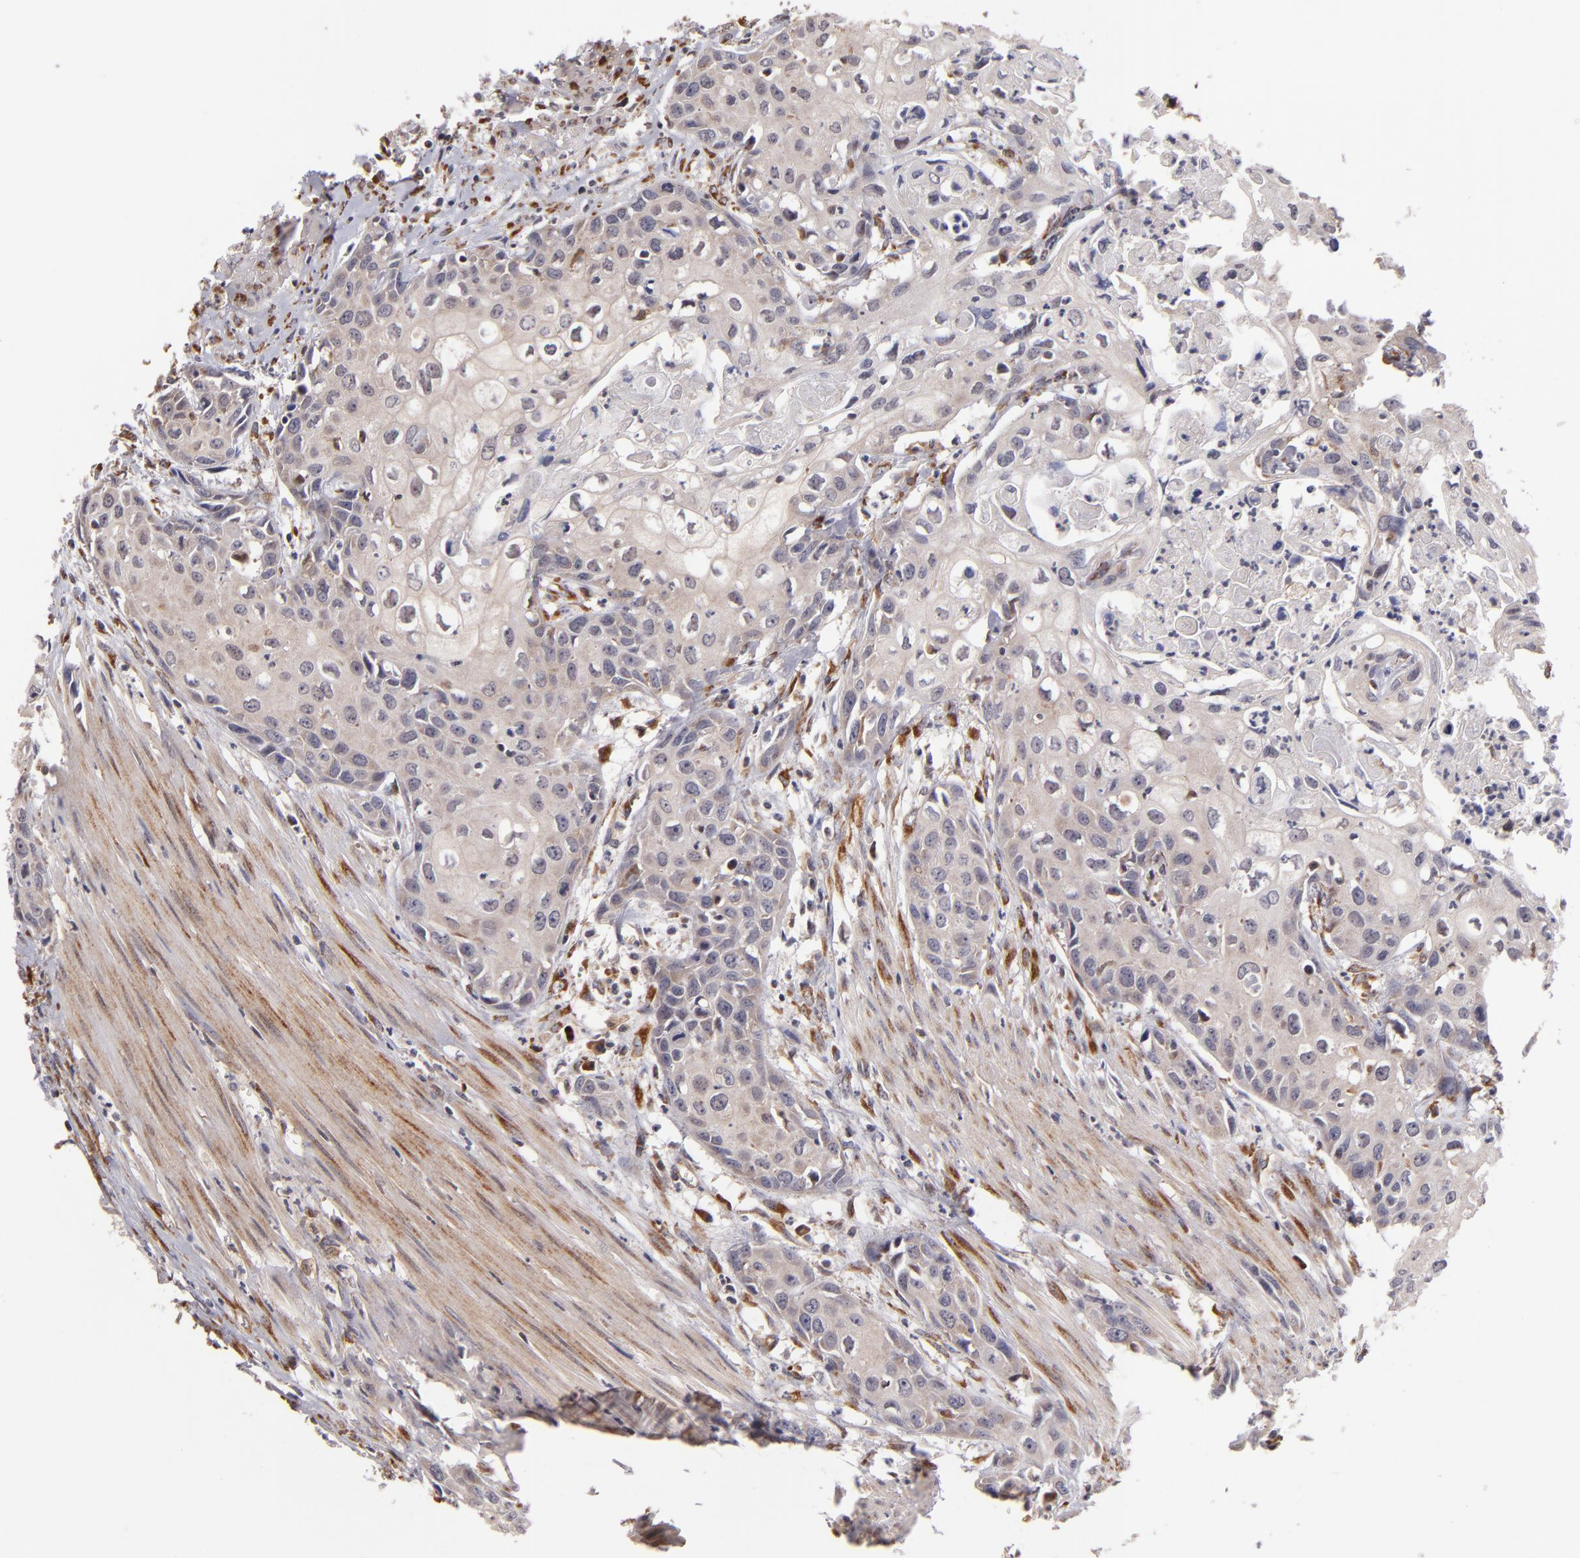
{"staining": {"intensity": "weak", "quantity": ">75%", "location": "cytoplasmic/membranous"}, "tissue": "urothelial cancer", "cell_type": "Tumor cells", "image_type": "cancer", "snomed": [{"axis": "morphology", "description": "Urothelial carcinoma, High grade"}, {"axis": "topography", "description": "Urinary bladder"}], "caption": "Immunohistochemistry of human urothelial carcinoma (high-grade) reveals low levels of weak cytoplasmic/membranous staining in about >75% of tumor cells.", "gene": "CASP1", "patient": {"sex": "male", "age": 54}}